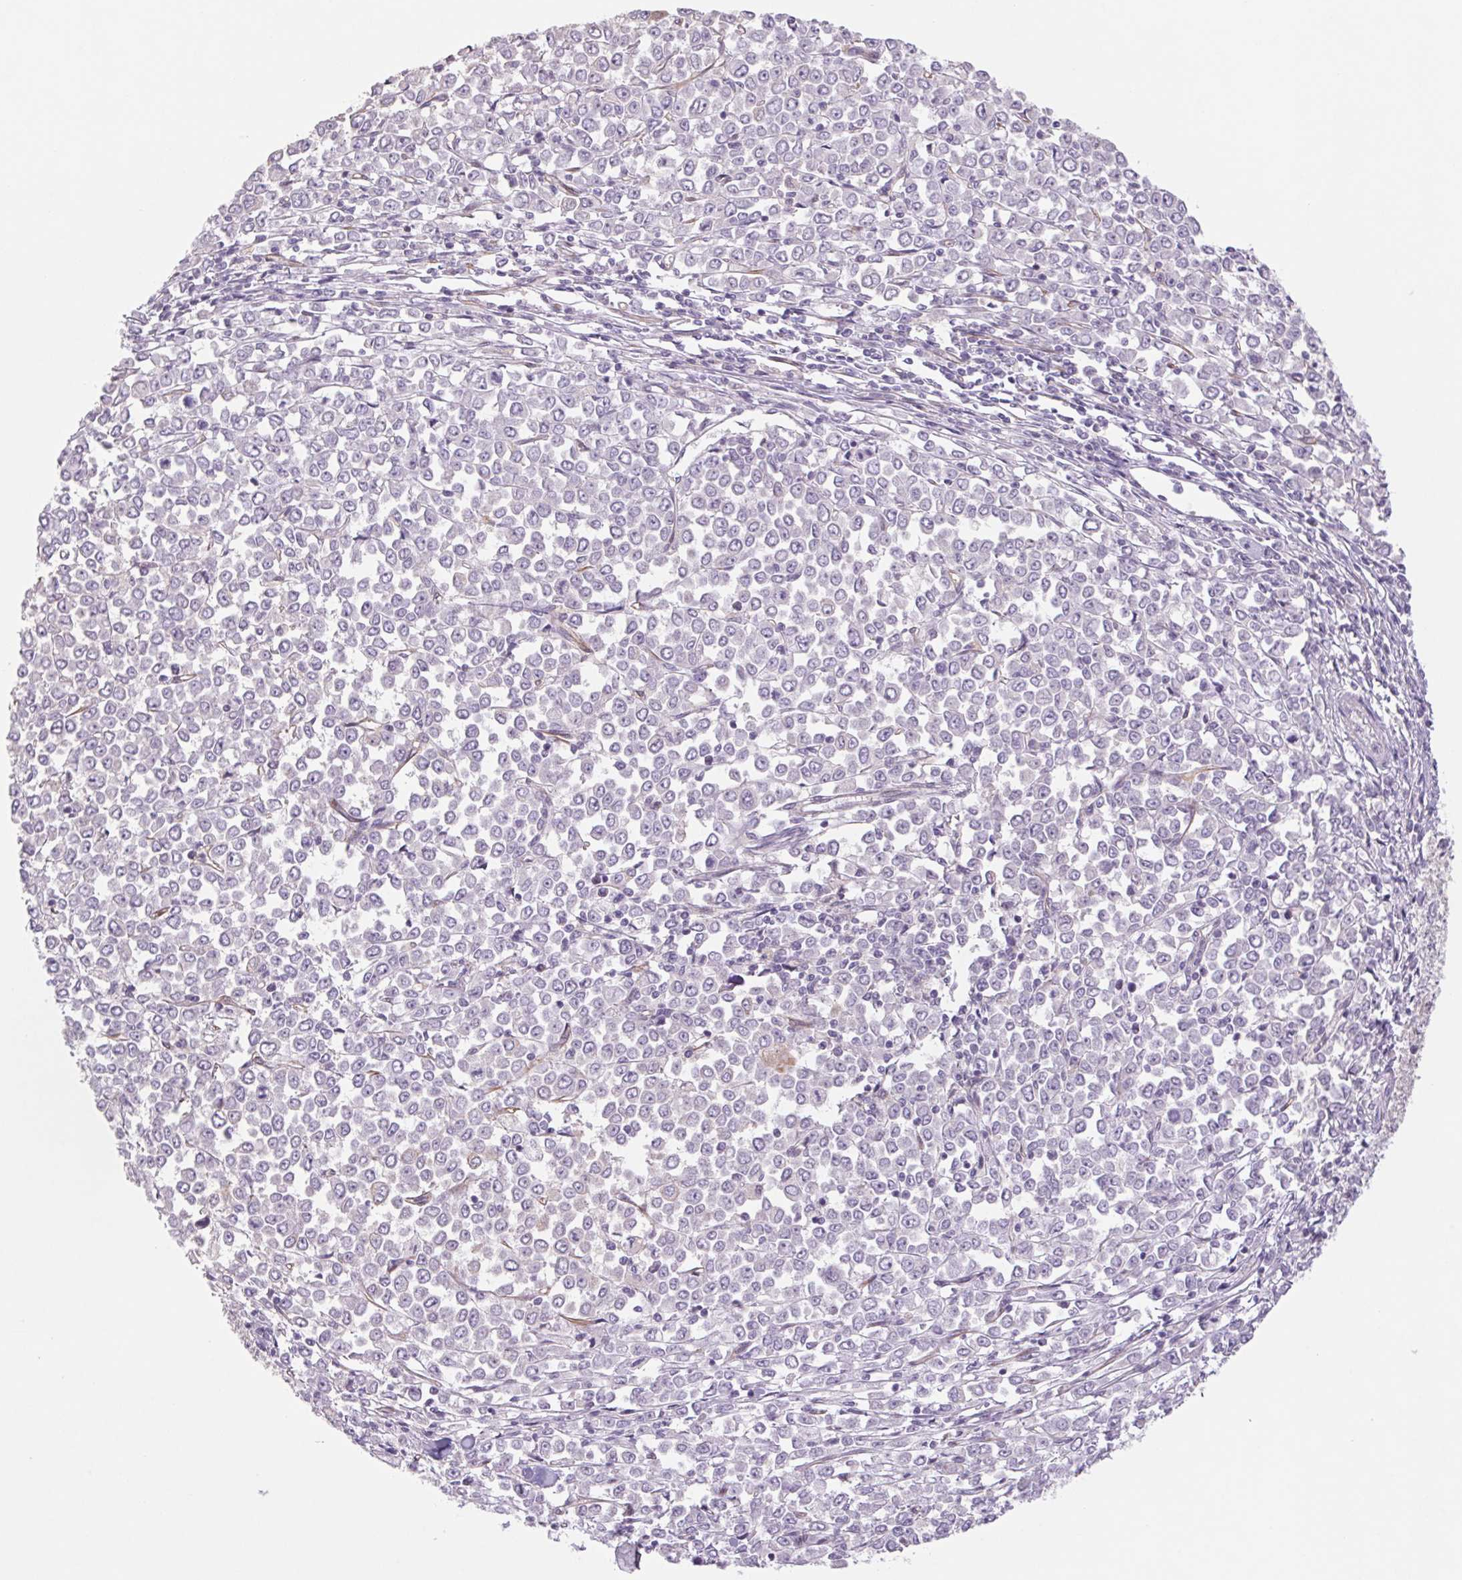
{"staining": {"intensity": "negative", "quantity": "none", "location": "none"}, "tissue": "stomach cancer", "cell_type": "Tumor cells", "image_type": "cancer", "snomed": [{"axis": "morphology", "description": "Adenocarcinoma, NOS"}, {"axis": "topography", "description": "Stomach, upper"}], "caption": "The micrograph demonstrates no significant staining in tumor cells of stomach cancer (adenocarcinoma). Nuclei are stained in blue.", "gene": "MS4A13", "patient": {"sex": "male", "age": 70}}